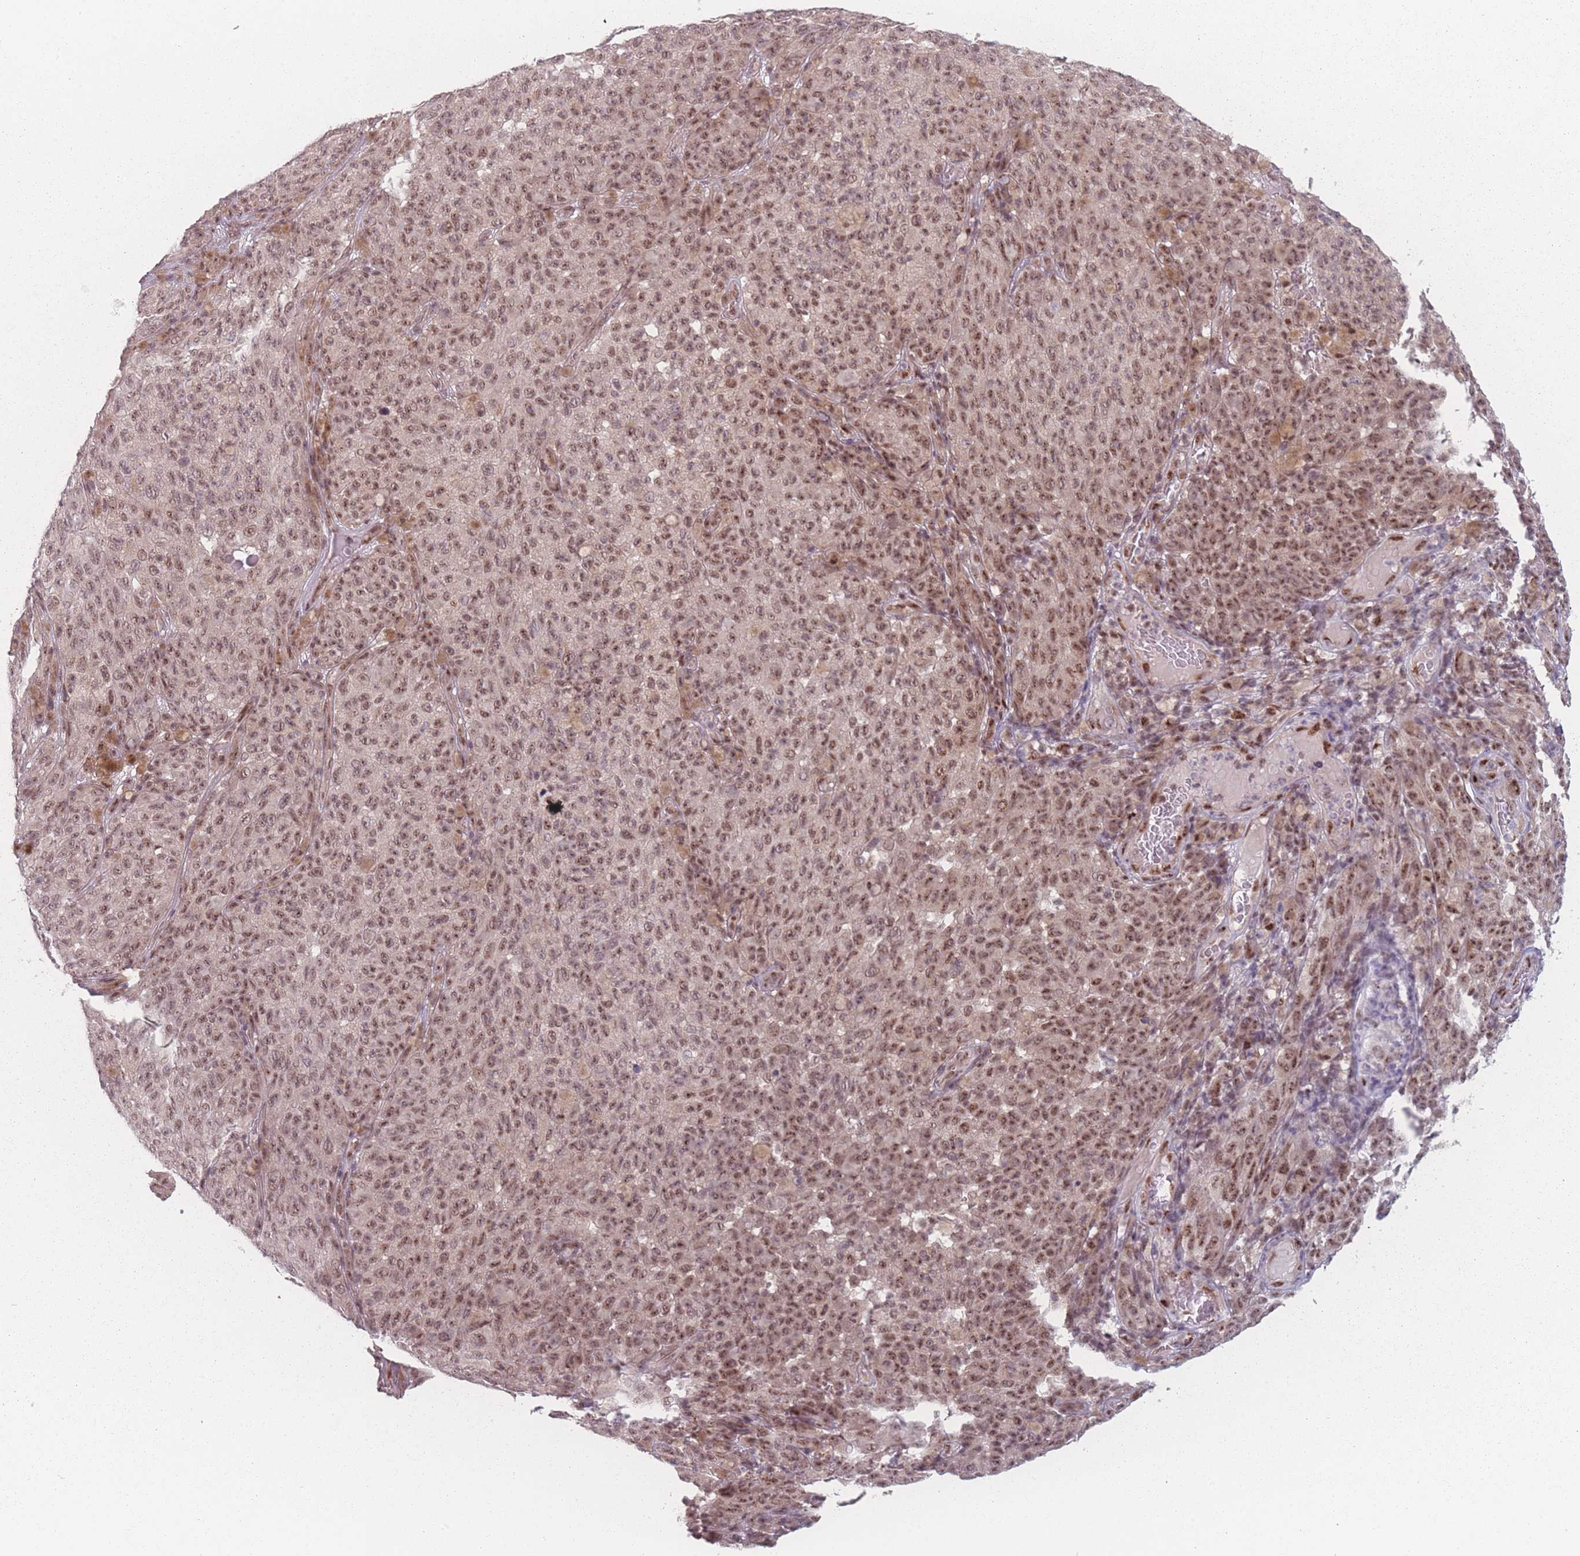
{"staining": {"intensity": "moderate", "quantity": ">75%", "location": "nuclear"}, "tissue": "melanoma", "cell_type": "Tumor cells", "image_type": "cancer", "snomed": [{"axis": "morphology", "description": "Malignant melanoma, NOS"}, {"axis": "topography", "description": "Skin"}], "caption": "Brown immunohistochemical staining in malignant melanoma exhibits moderate nuclear staining in approximately >75% of tumor cells. The staining was performed using DAB (3,3'-diaminobenzidine) to visualize the protein expression in brown, while the nuclei were stained in blue with hematoxylin (Magnification: 20x).", "gene": "ZC3H14", "patient": {"sex": "female", "age": 82}}